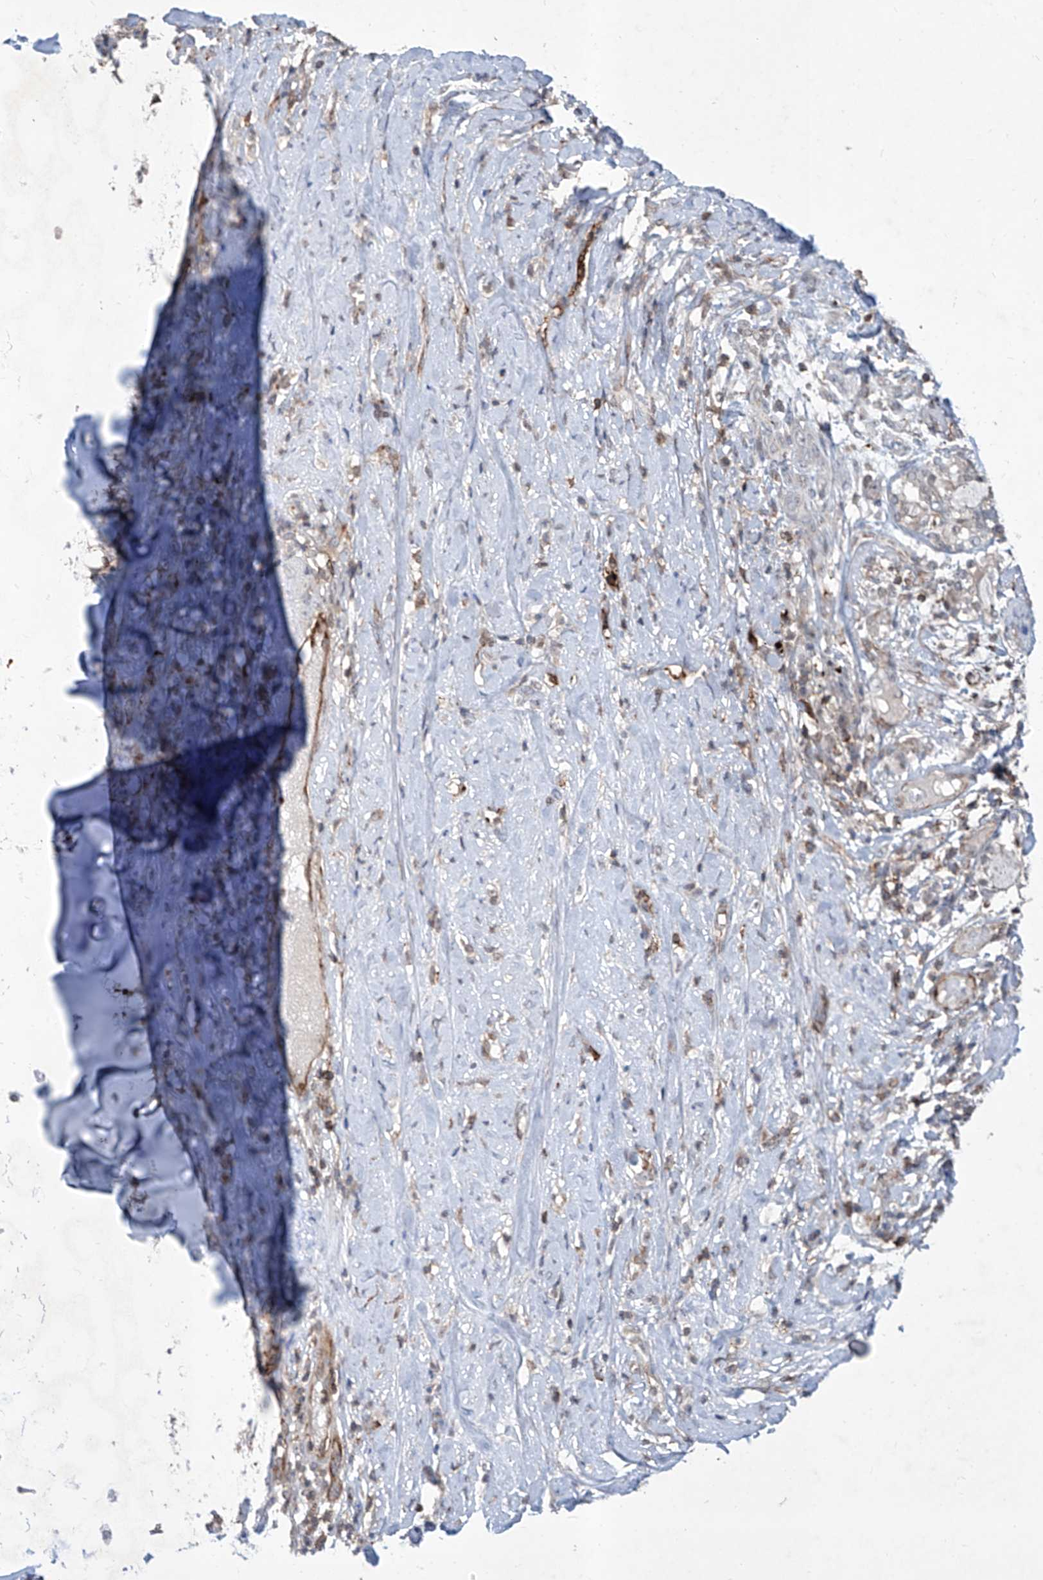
{"staining": {"intensity": "moderate", "quantity": ">75%", "location": "cytoplasmic/membranous"}, "tissue": "adipose tissue", "cell_type": "Adipocytes", "image_type": "normal", "snomed": [{"axis": "morphology", "description": "Normal tissue, NOS"}, {"axis": "morphology", "description": "Basal cell carcinoma"}, {"axis": "topography", "description": "Cartilage tissue"}, {"axis": "topography", "description": "Nasopharynx"}, {"axis": "topography", "description": "Oral tissue"}], "caption": "Adipose tissue stained with immunohistochemistry (IHC) exhibits moderate cytoplasmic/membranous staining in approximately >75% of adipocytes. (DAB (3,3'-diaminobenzidine) IHC with brightfield microscopy, high magnification).", "gene": "ZBTB48", "patient": {"sex": "female", "age": 77}}